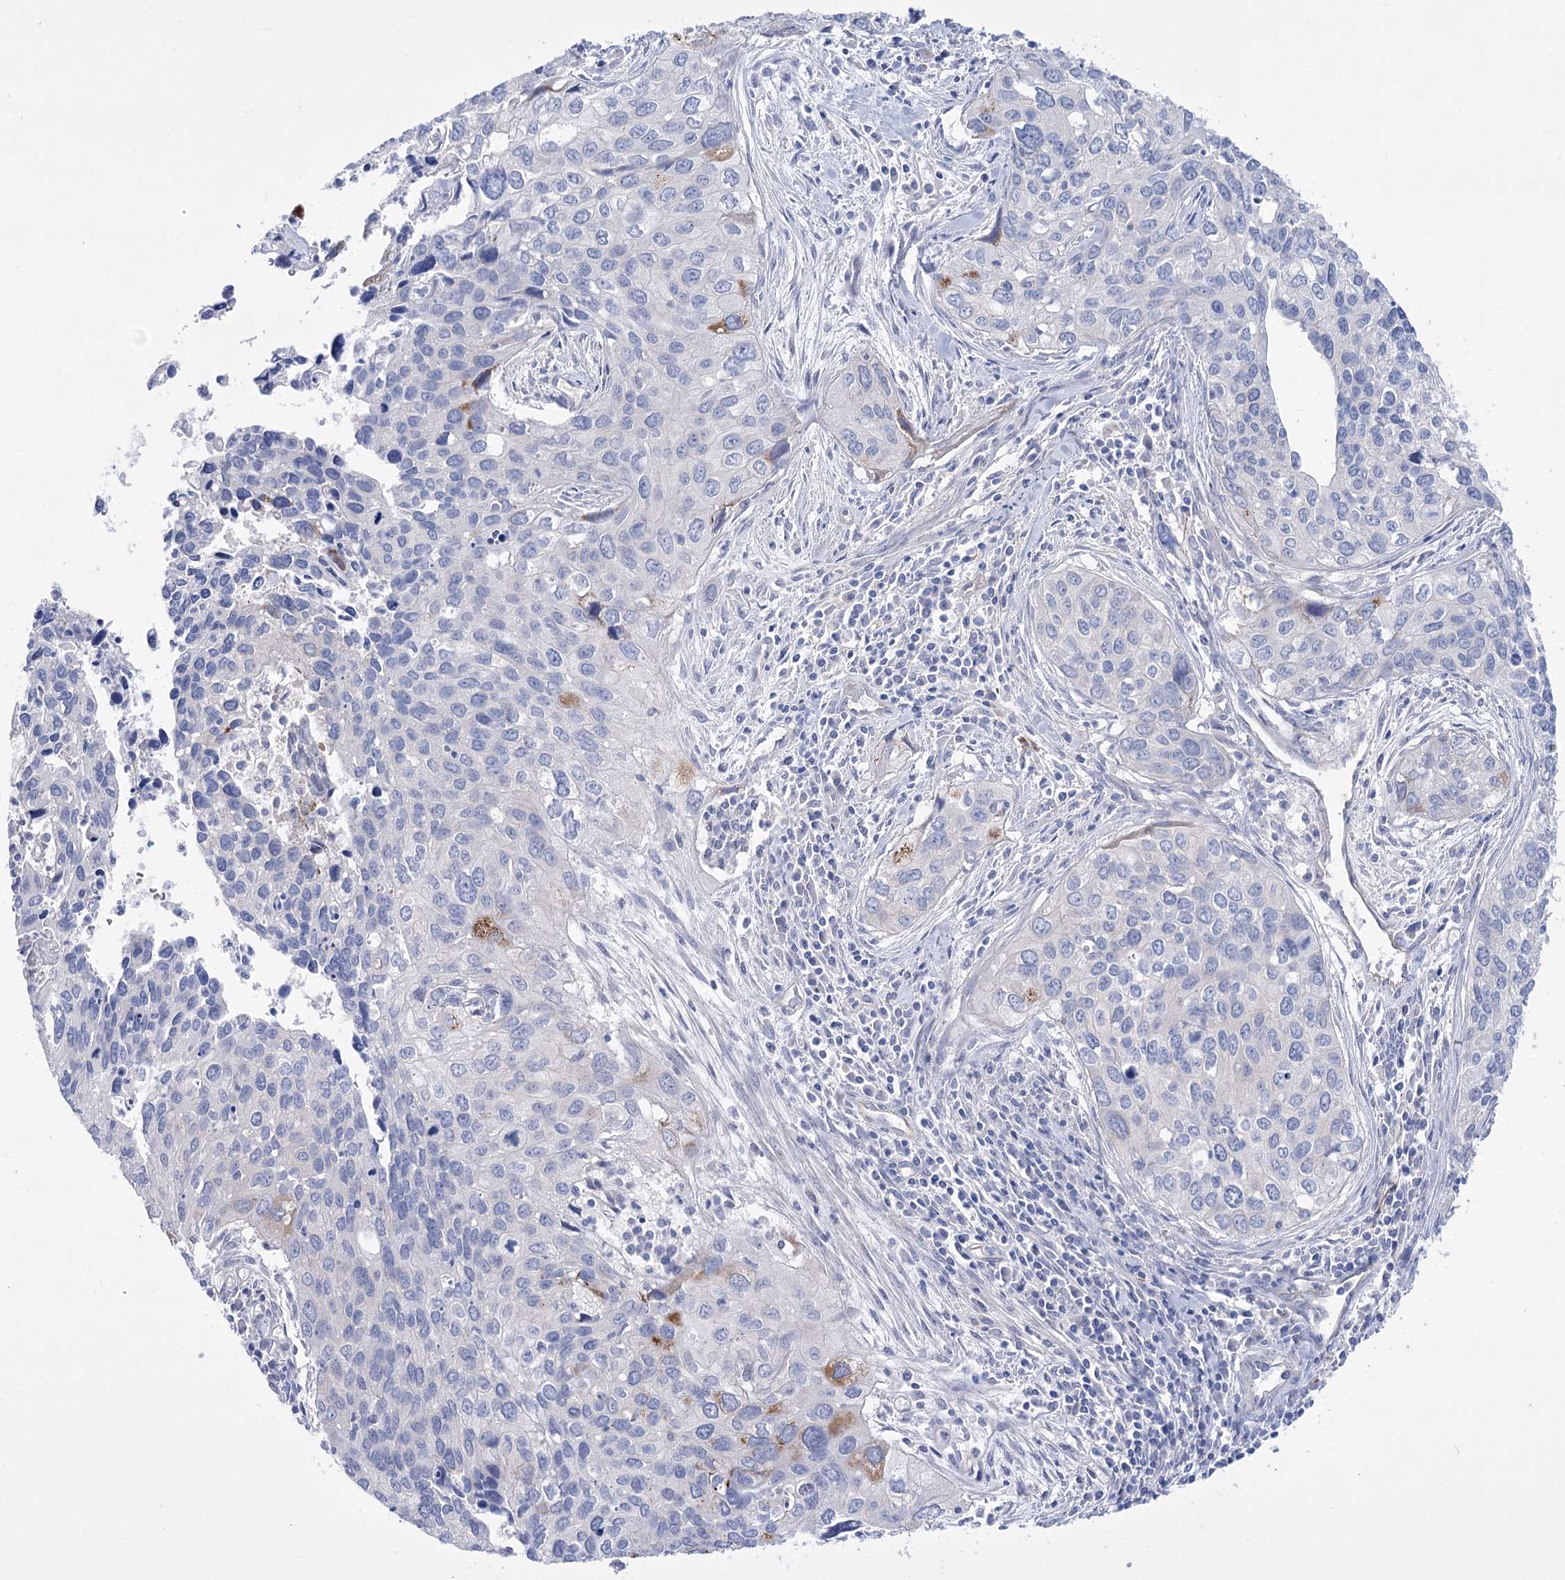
{"staining": {"intensity": "moderate", "quantity": "<25%", "location": "cytoplasmic/membranous"}, "tissue": "cervical cancer", "cell_type": "Tumor cells", "image_type": "cancer", "snomed": [{"axis": "morphology", "description": "Squamous cell carcinoma, NOS"}, {"axis": "topography", "description": "Cervix"}], "caption": "IHC of cervical squamous cell carcinoma shows low levels of moderate cytoplasmic/membranous positivity in about <25% of tumor cells.", "gene": "LRRC34", "patient": {"sex": "female", "age": 55}}